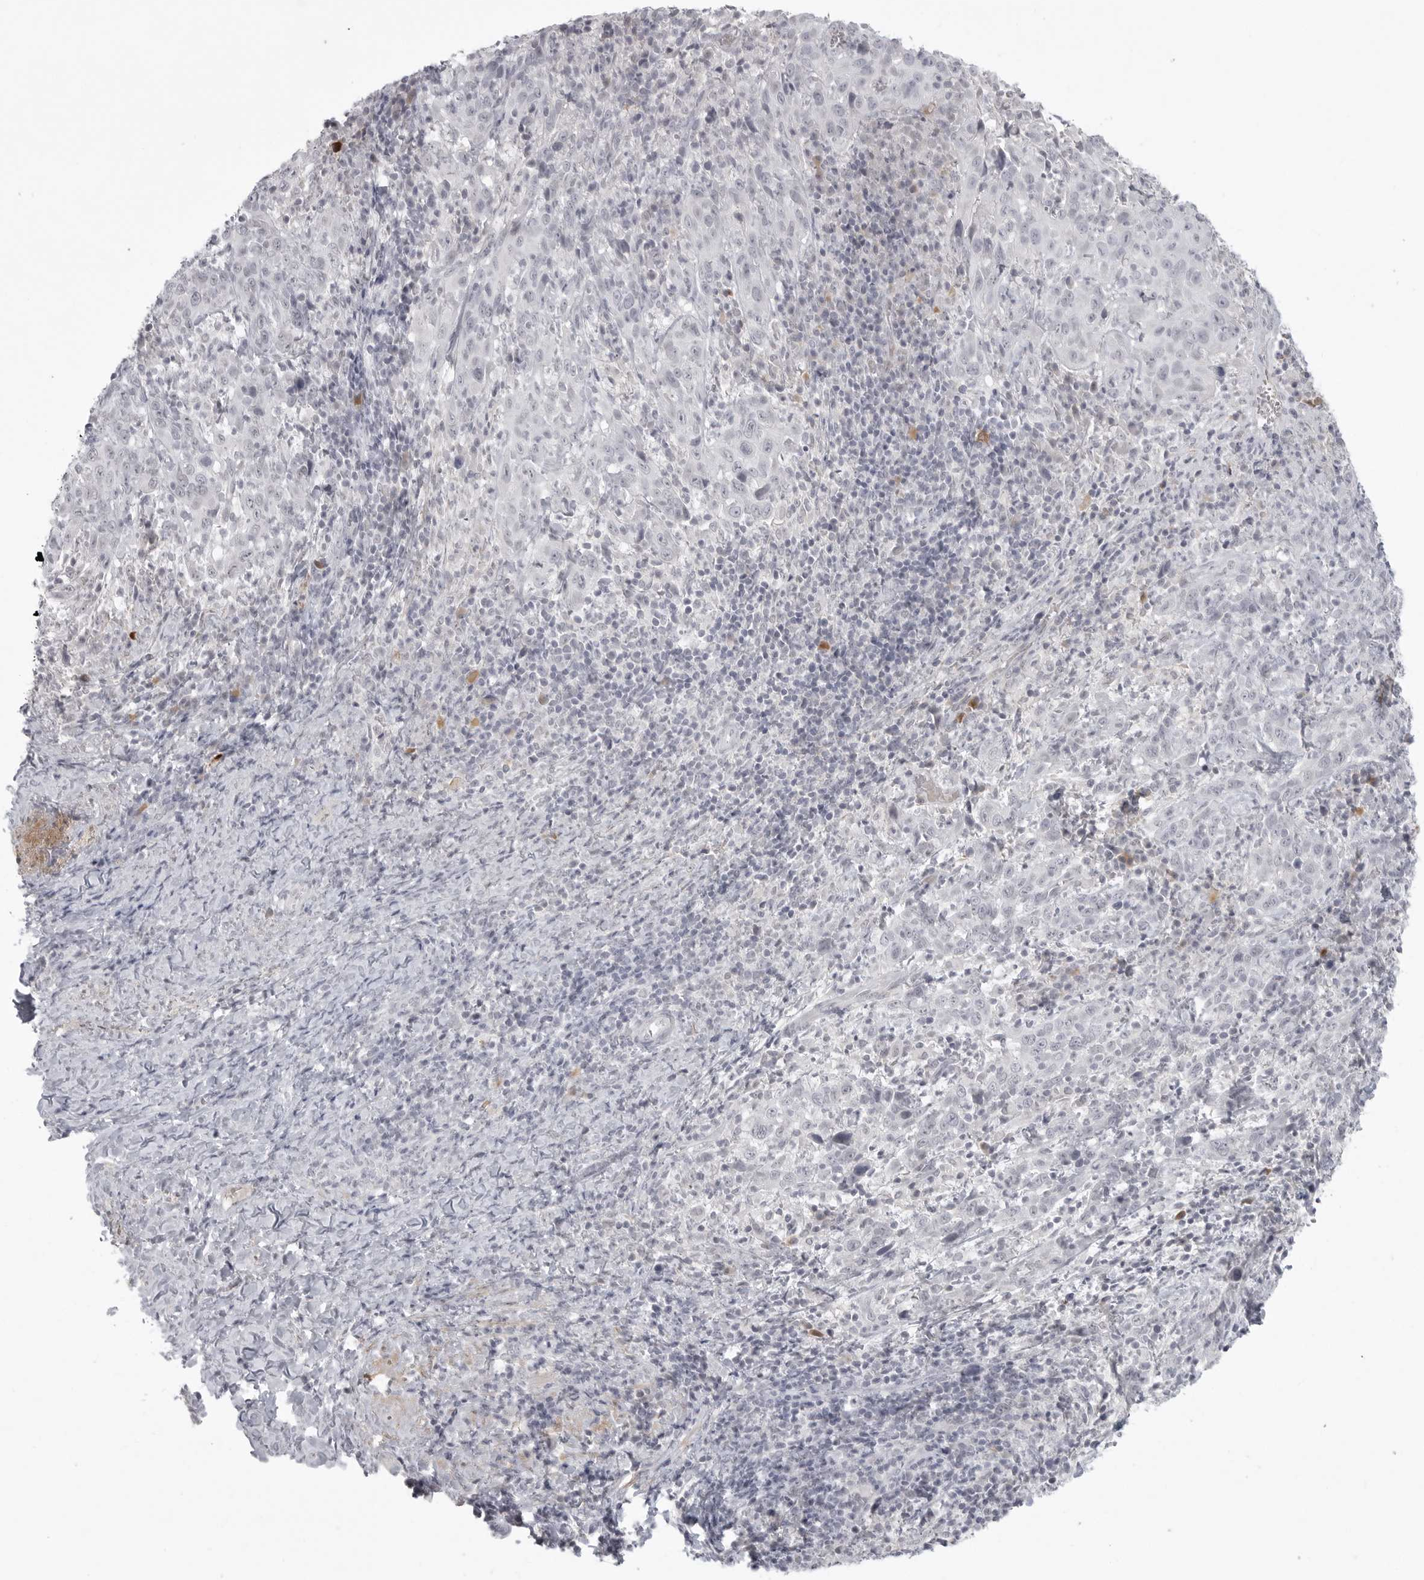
{"staining": {"intensity": "negative", "quantity": "none", "location": "none"}, "tissue": "cervical cancer", "cell_type": "Tumor cells", "image_type": "cancer", "snomed": [{"axis": "morphology", "description": "Squamous cell carcinoma, NOS"}, {"axis": "topography", "description": "Cervix"}], "caption": "Protein analysis of cervical squamous cell carcinoma shows no significant positivity in tumor cells. (Stains: DAB immunohistochemistry (IHC) with hematoxylin counter stain, Microscopy: brightfield microscopy at high magnification).", "gene": "TCTN3", "patient": {"sex": "female", "age": 46}}